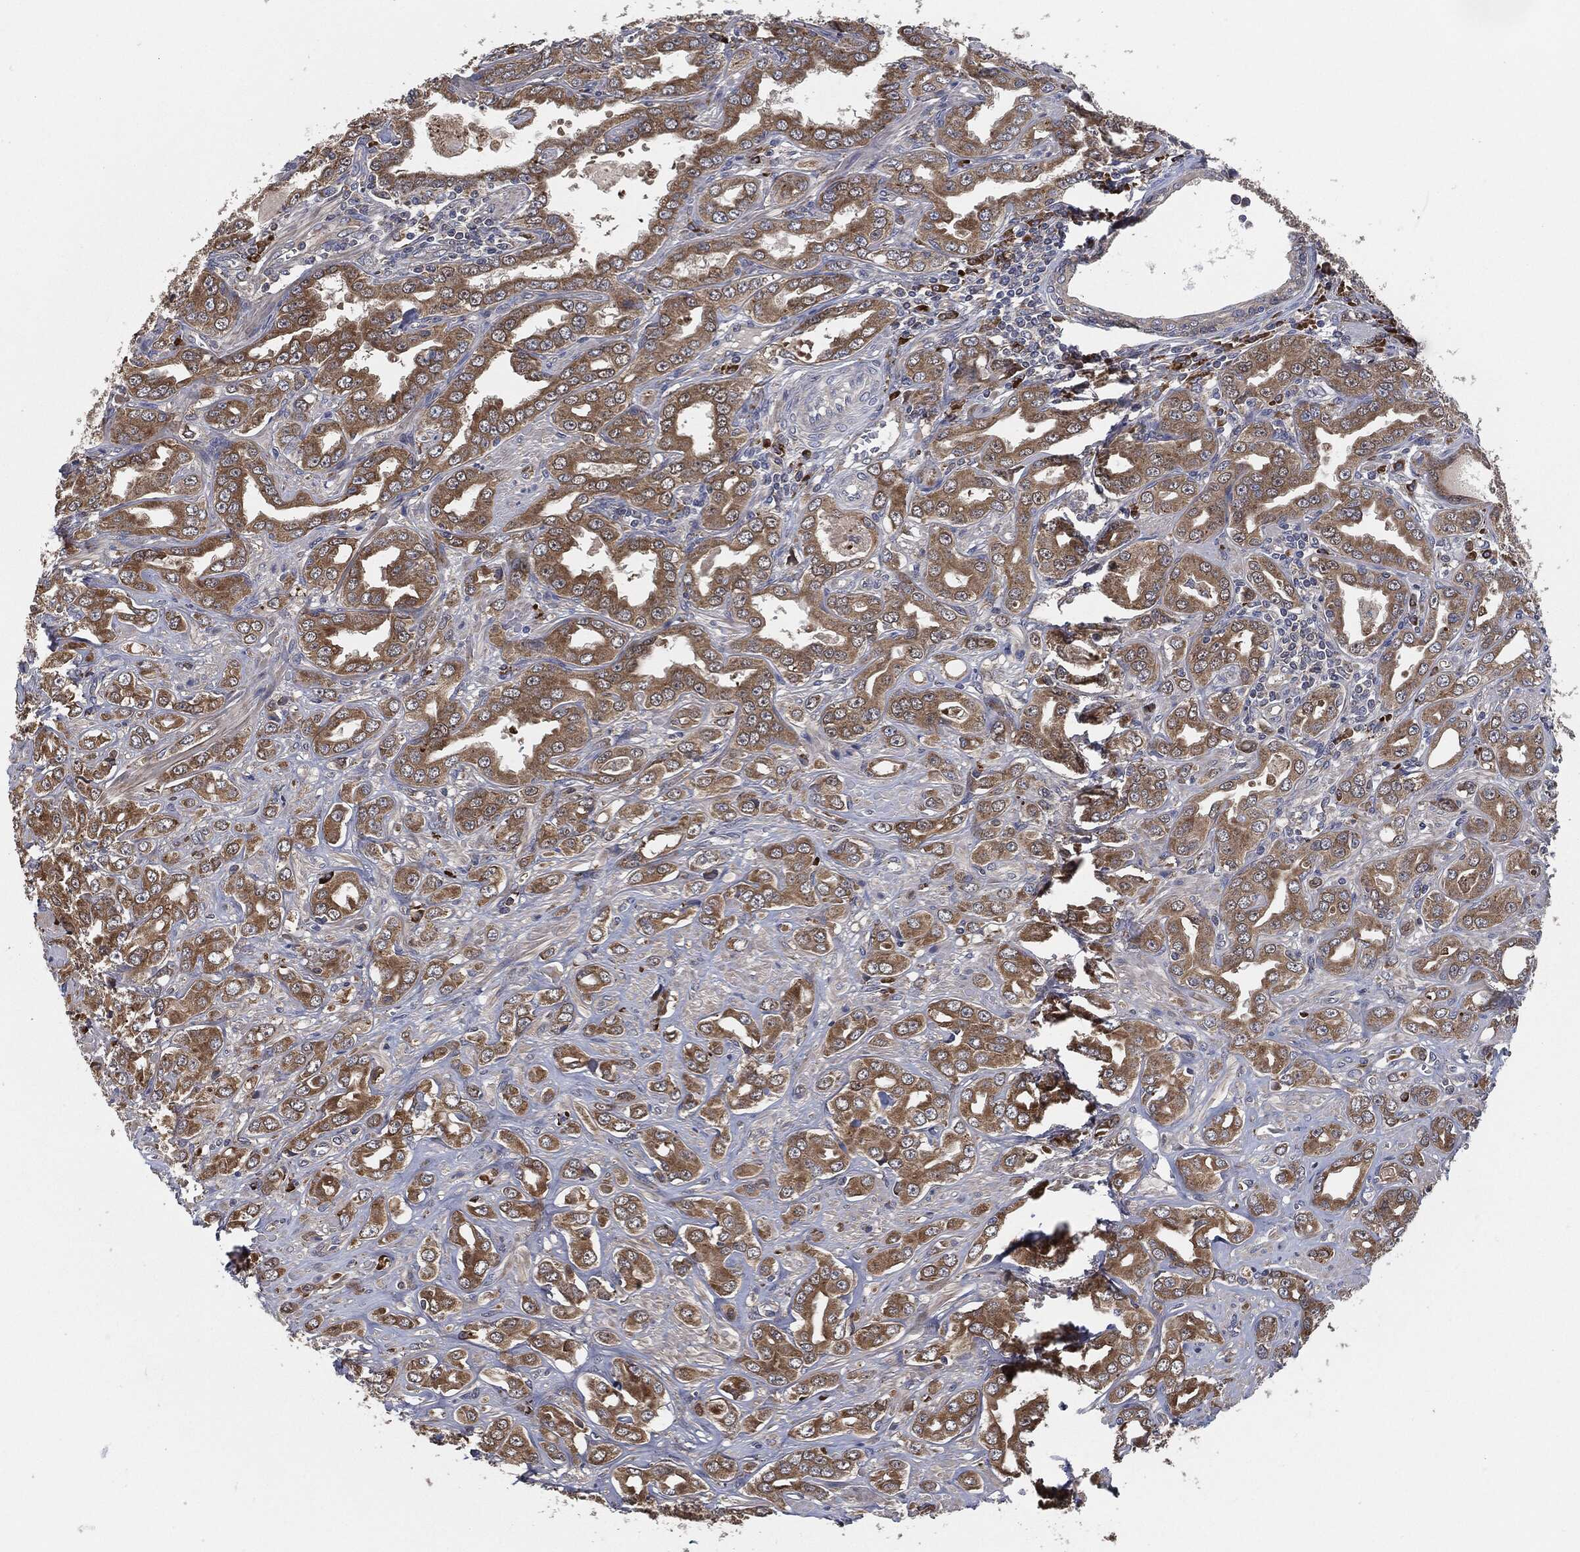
{"staining": {"intensity": "moderate", "quantity": ">75%", "location": "cytoplasmic/membranous"}, "tissue": "prostate cancer", "cell_type": "Tumor cells", "image_type": "cancer", "snomed": [{"axis": "morphology", "description": "Adenocarcinoma, NOS"}, {"axis": "topography", "description": "Prostate and seminal vesicle, NOS"}, {"axis": "topography", "description": "Prostate"}], "caption": "A high-resolution micrograph shows immunohistochemistry (IHC) staining of adenocarcinoma (prostate), which demonstrates moderate cytoplasmic/membranous positivity in about >75% of tumor cells. (IHC, brightfield microscopy, high magnification).", "gene": "PRDX4", "patient": {"sex": "male", "age": 69}}